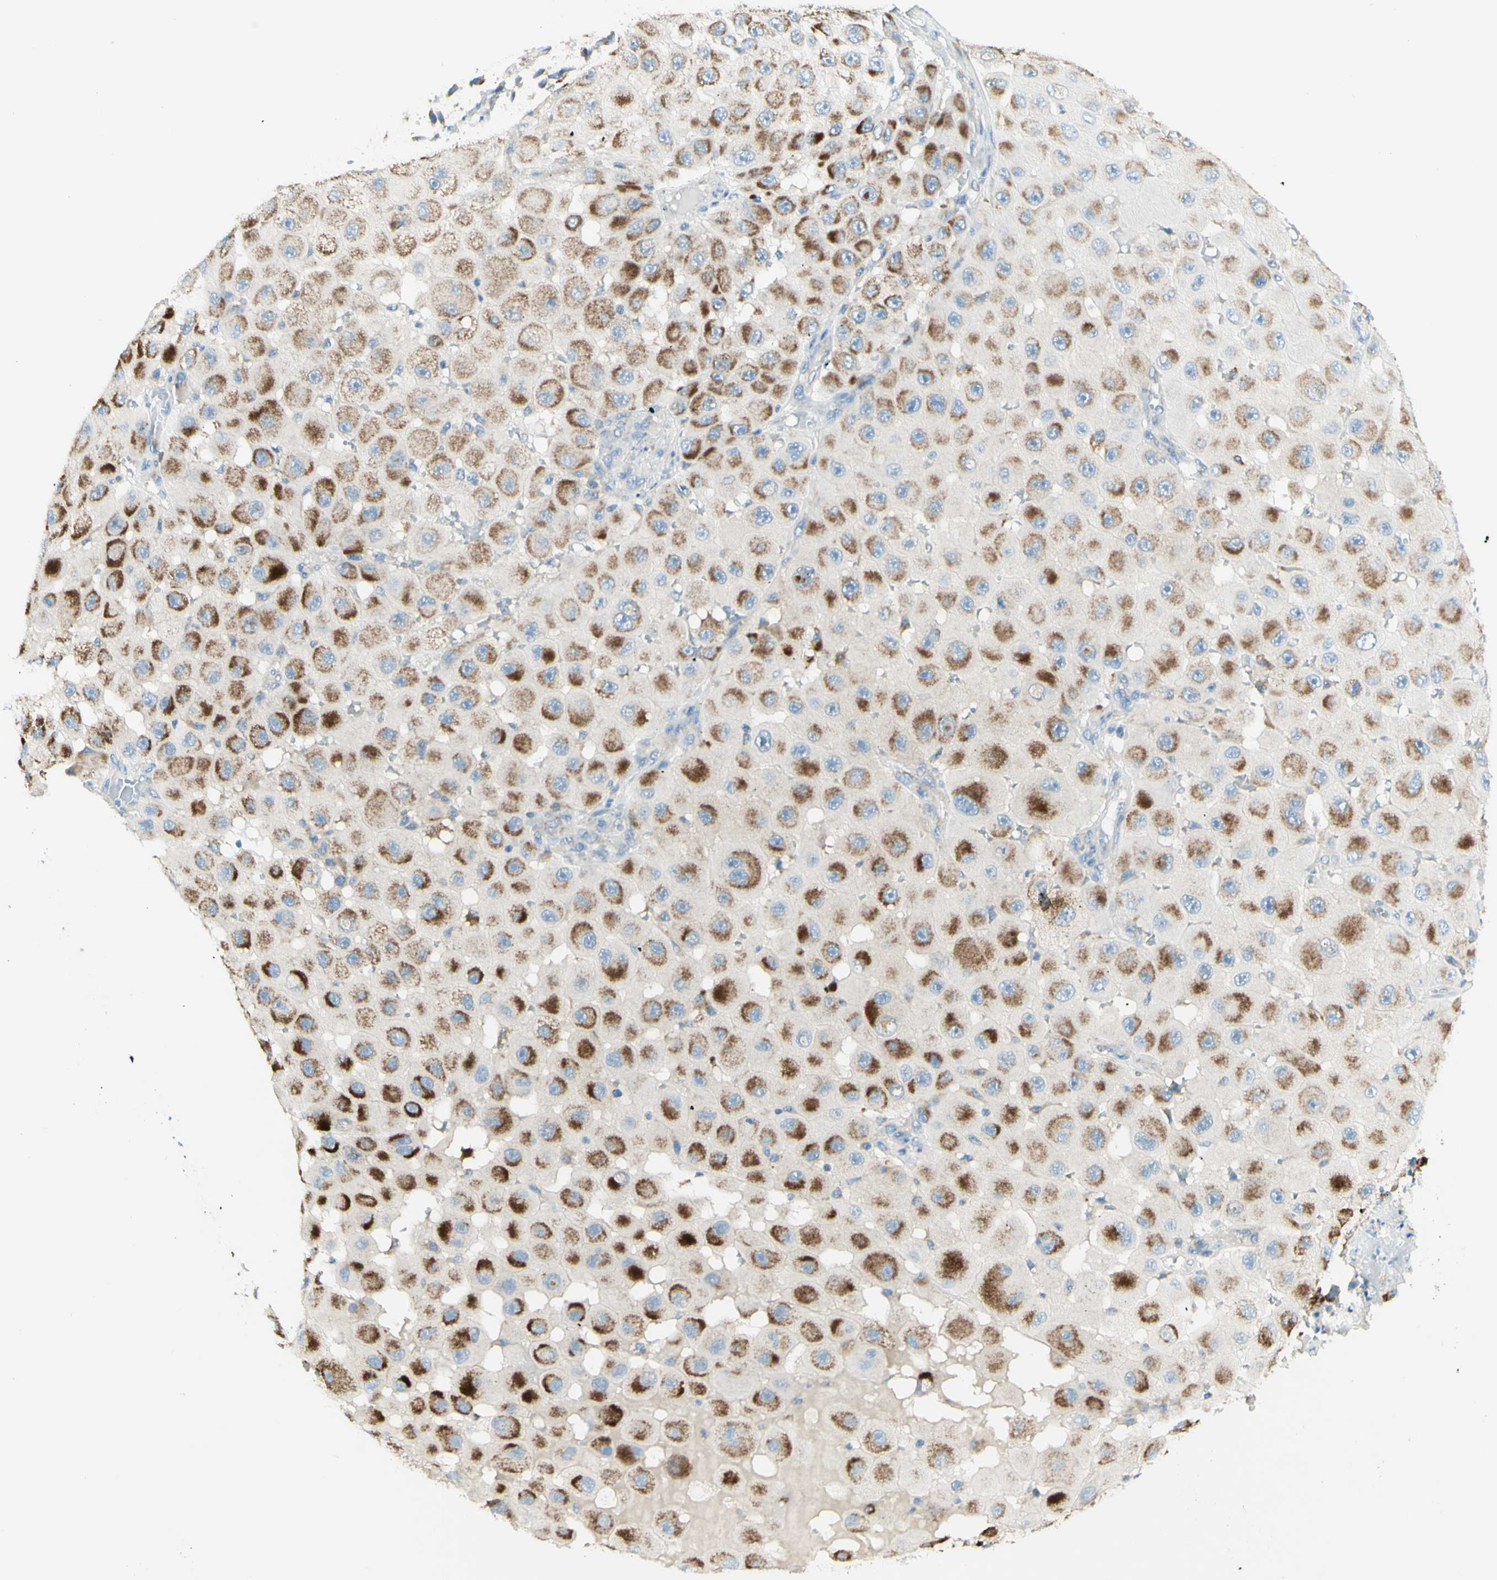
{"staining": {"intensity": "moderate", "quantity": ">75%", "location": "cytoplasmic/membranous"}, "tissue": "melanoma", "cell_type": "Tumor cells", "image_type": "cancer", "snomed": [{"axis": "morphology", "description": "Malignant melanoma, NOS"}, {"axis": "topography", "description": "Skin"}], "caption": "Immunohistochemistry (IHC) of malignant melanoma exhibits medium levels of moderate cytoplasmic/membranous expression in about >75% of tumor cells. Using DAB (brown) and hematoxylin (blue) stains, captured at high magnification using brightfield microscopy.", "gene": "ARMC10", "patient": {"sex": "female", "age": 81}}